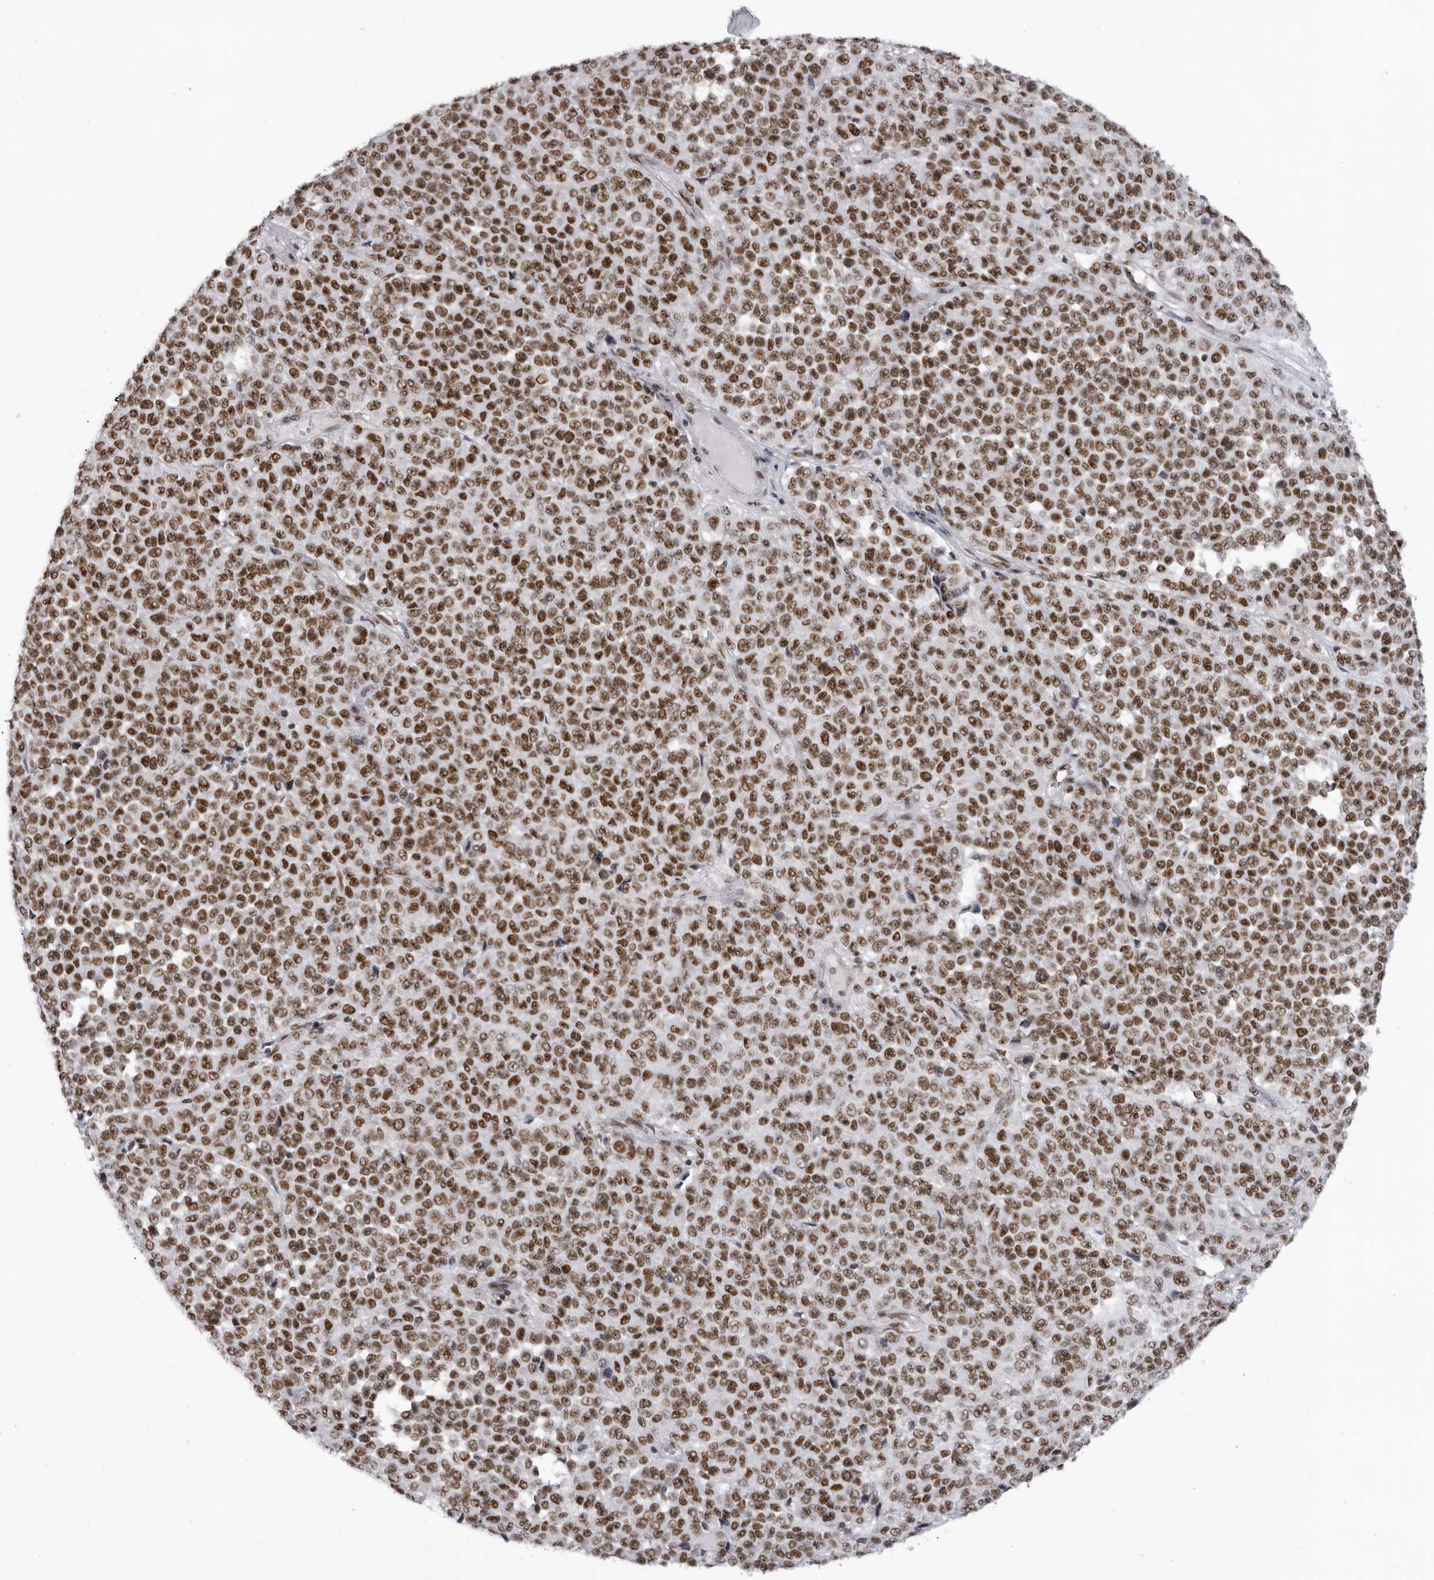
{"staining": {"intensity": "moderate", "quantity": ">75%", "location": "nuclear"}, "tissue": "melanoma", "cell_type": "Tumor cells", "image_type": "cancer", "snomed": [{"axis": "morphology", "description": "Malignant melanoma, Metastatic site"}, {"axis": "topography", "description": "Pancreas"}], "caption": "Moderate nuclear expression for a protein is present in about >75% of tumor cells of melanoma using immunohistochemistry (IHC).", "gene": "DHX9", "patient": {"sex": "female", "age": 30}}